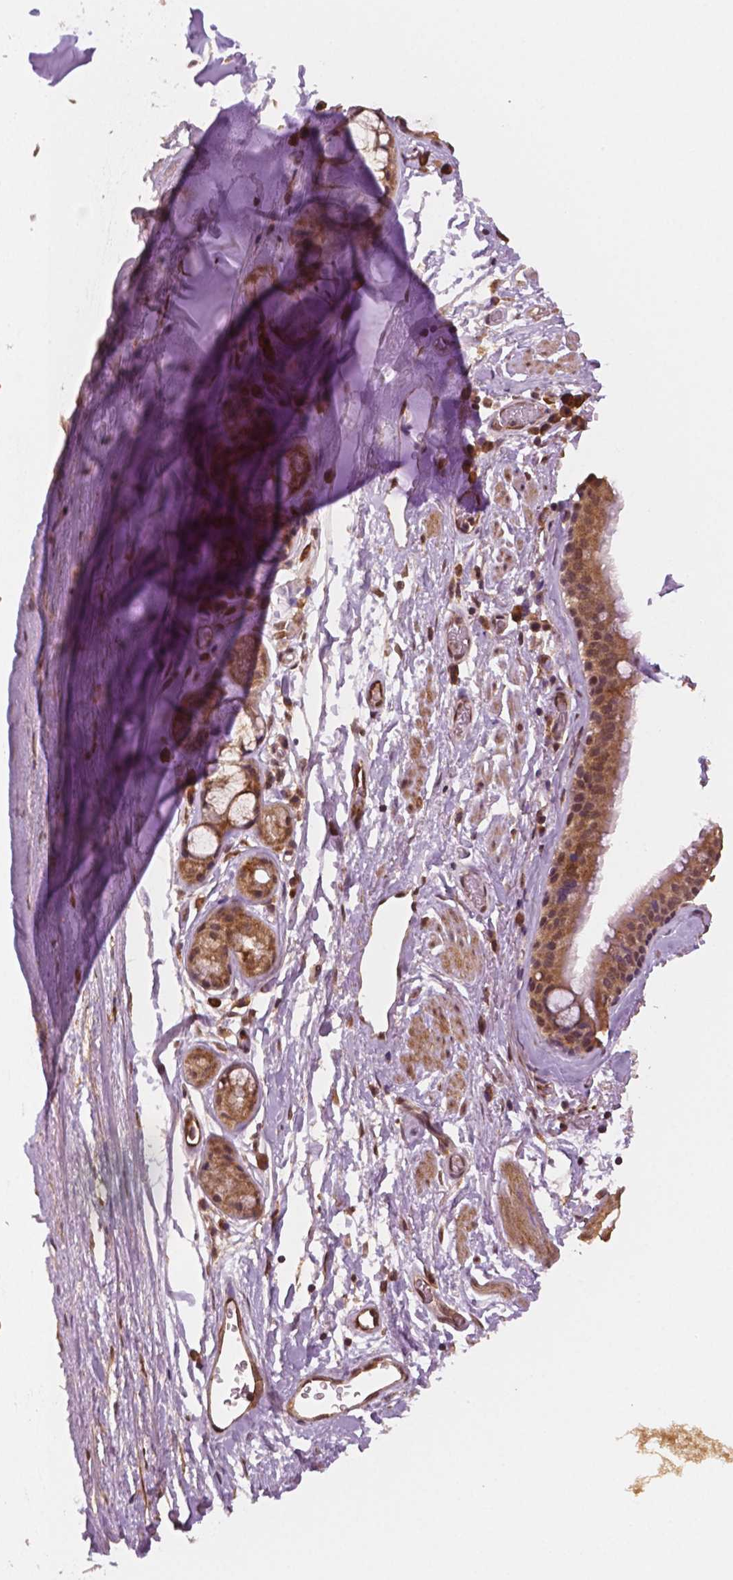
{"staining": {"intensity": "moderate", "quantity": ">75%", "location": "cytoplasmic/membranous,nuclear"}, "tissue": "bronchus", "cell_type": "Respiratory epithelial cells", "image_type": "normal", "snomed": [{"axis": "morphology", "description": "Normal tissue, NOS"}, {"axis": "topography", "description": "Cartilage tissue"}, {"axis": "topography", "description": "Bronchus"}], "caption": "Protein expression analysis of benign bronchus exhibits moderate cytoplasmic/membranous,nuclear expression in approximately >75% of respiratory epithelial cells.", "gene": "STAT3", "patient": {"sex": "male", "age": 58}}